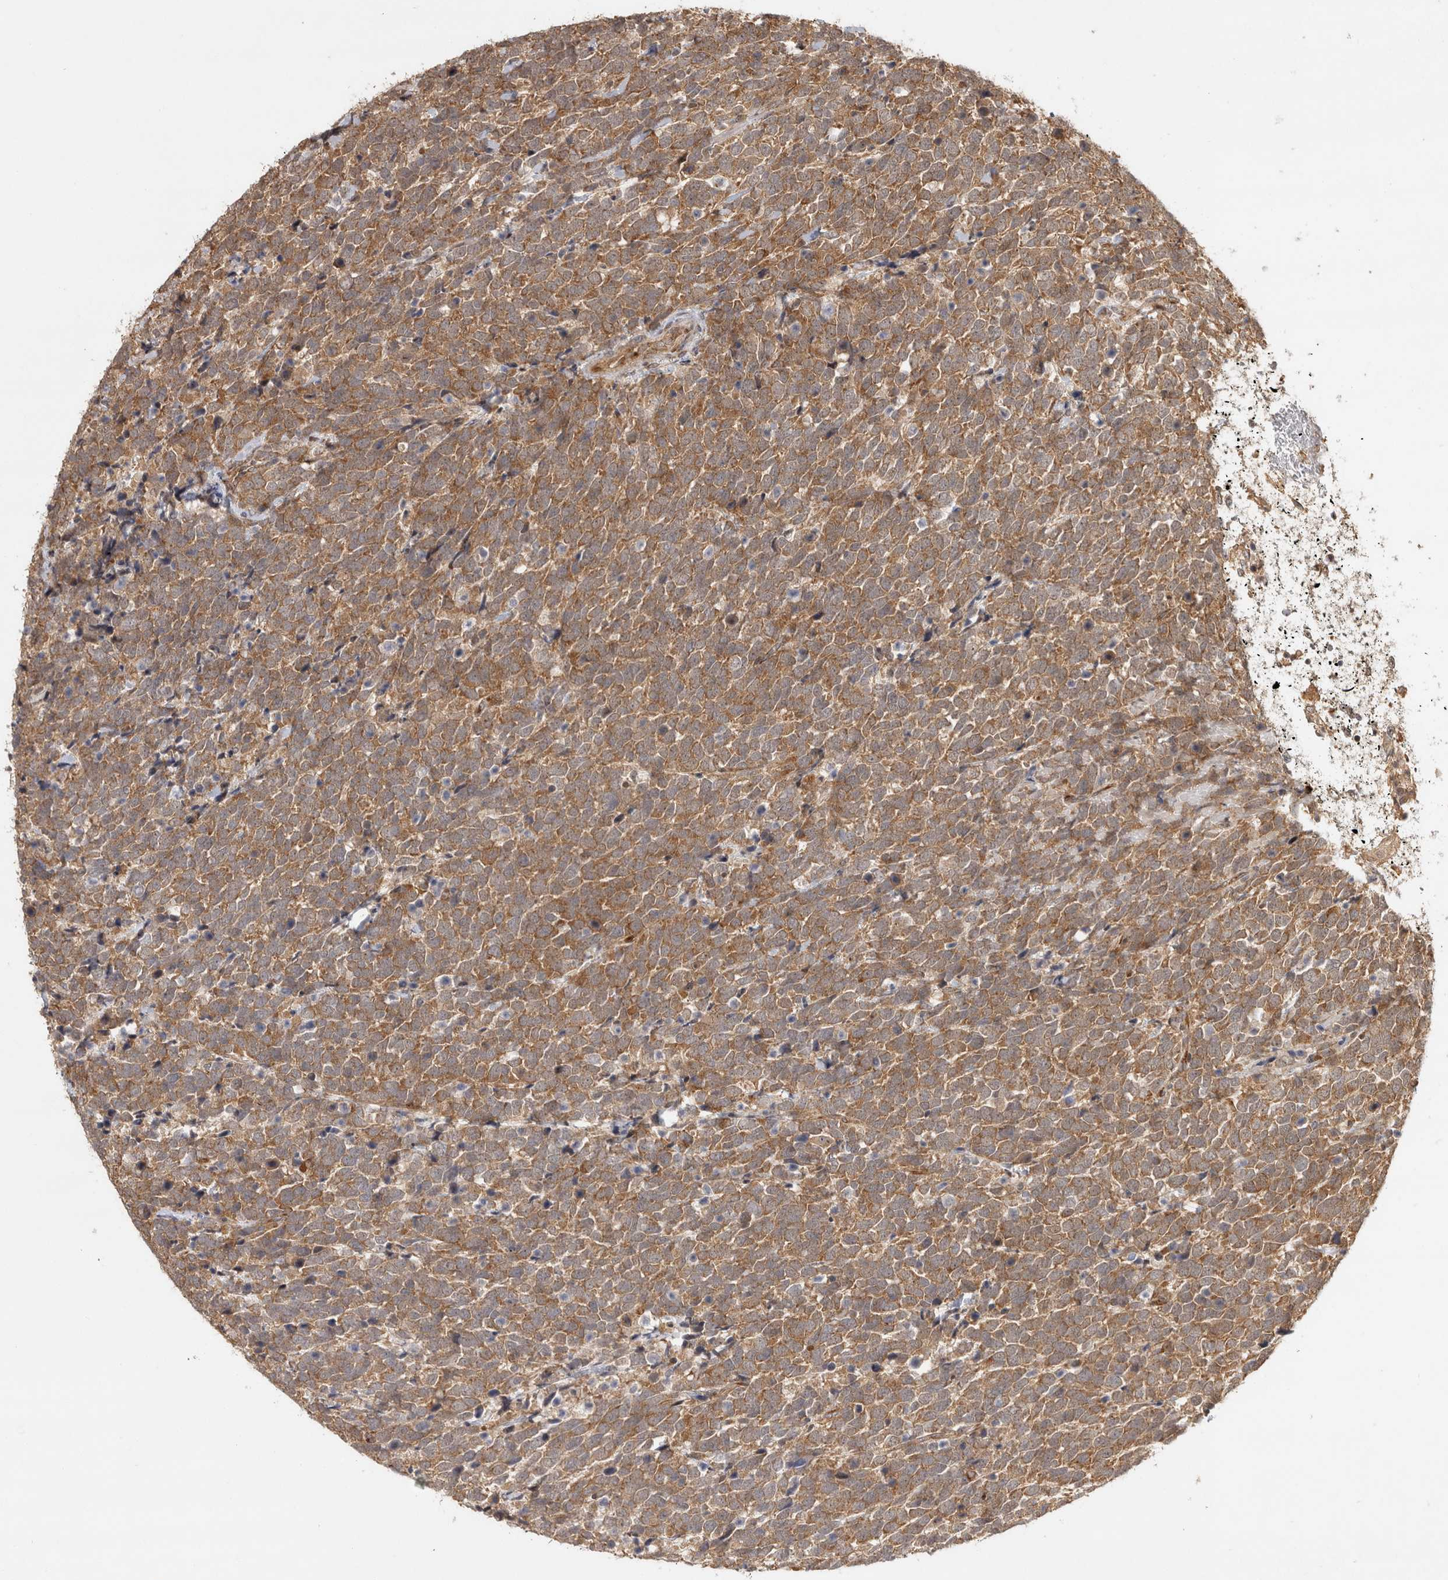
{"staining": {"intensity": "moderate", "quantity": ">75%", "location": "cytoplasmic/membranous"}, "tissue": "urothelial cancer", "cell_type": "Tumor cells", "image_type": "cancer", "snomed": [{"axis": "morphology", "description": "Urothelial carcinoma, High grade"}, {"axis": "topography", "description": "Urinary bladder"}], "caption": "An image of urothelial carcinoma (high-grade) stained for a protein displays moderate cytoplasmic/membranous brown staining in tumor cells.", "gene": "CAMSAP2", "patient": {"sex": "female", "age": 82}}